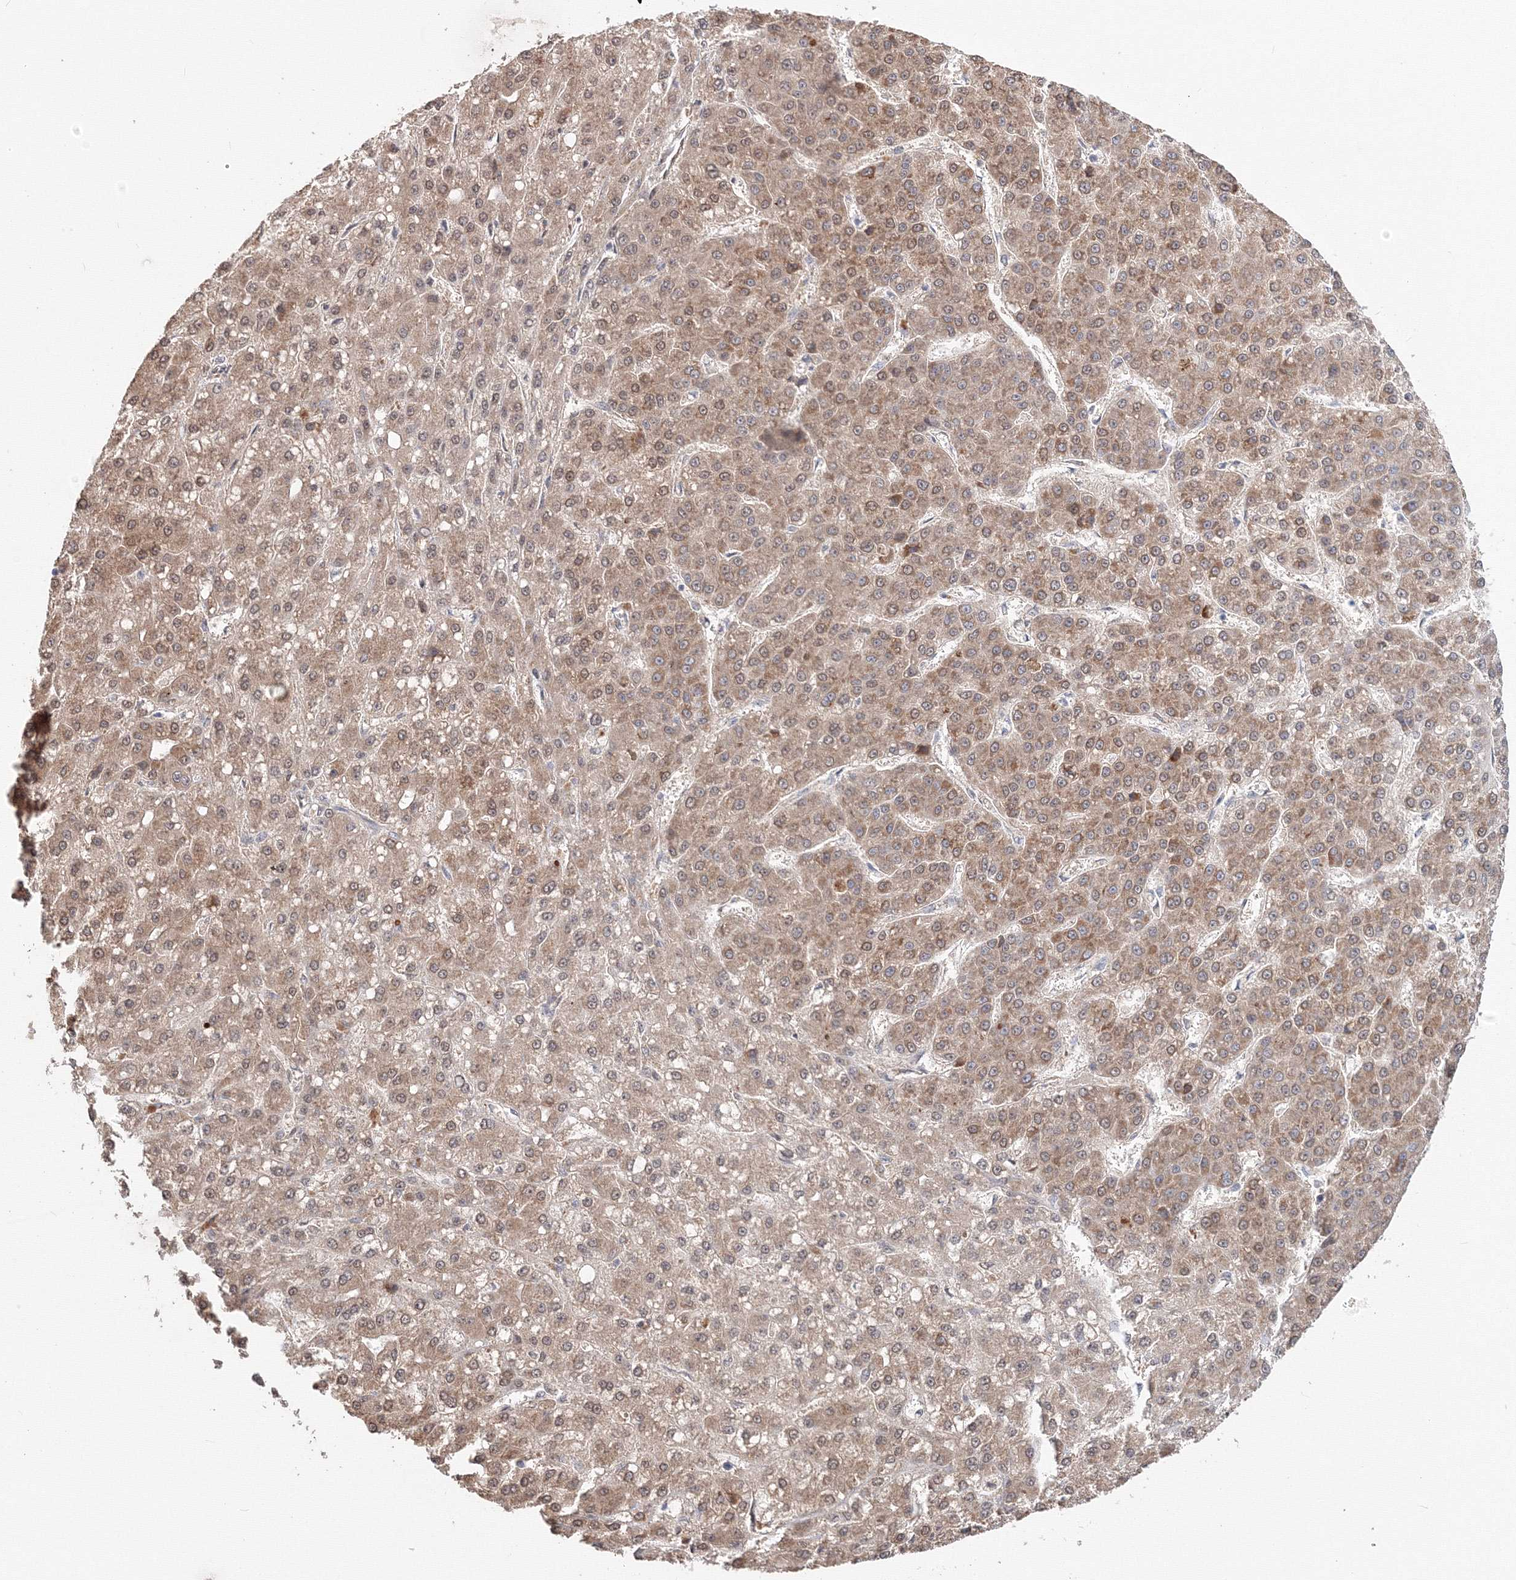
{"staining": {"intensity": "moderate", "quantity": ">75%", "location": "cytoplasmic/membranous"}, "tissue": "liver cancer", "cell_type": "Tumor cells", "image_type": "cancer", "snomed": [{"axis": "morphology", "description": "Carcinoma, Hepatocellular, NOS"}, {"axis": "topography", "description": "Liver"}], "caption": "IHC photomicrograph of liver hepatocellular carcinoma stained for a protein (brown), which demonstrates medium levels of moderate cytoplasmic/membranous positivity in about >75% of tumor cells.", "gene": "DHRS12", "patient": {"sex": "male", "age": 67}}